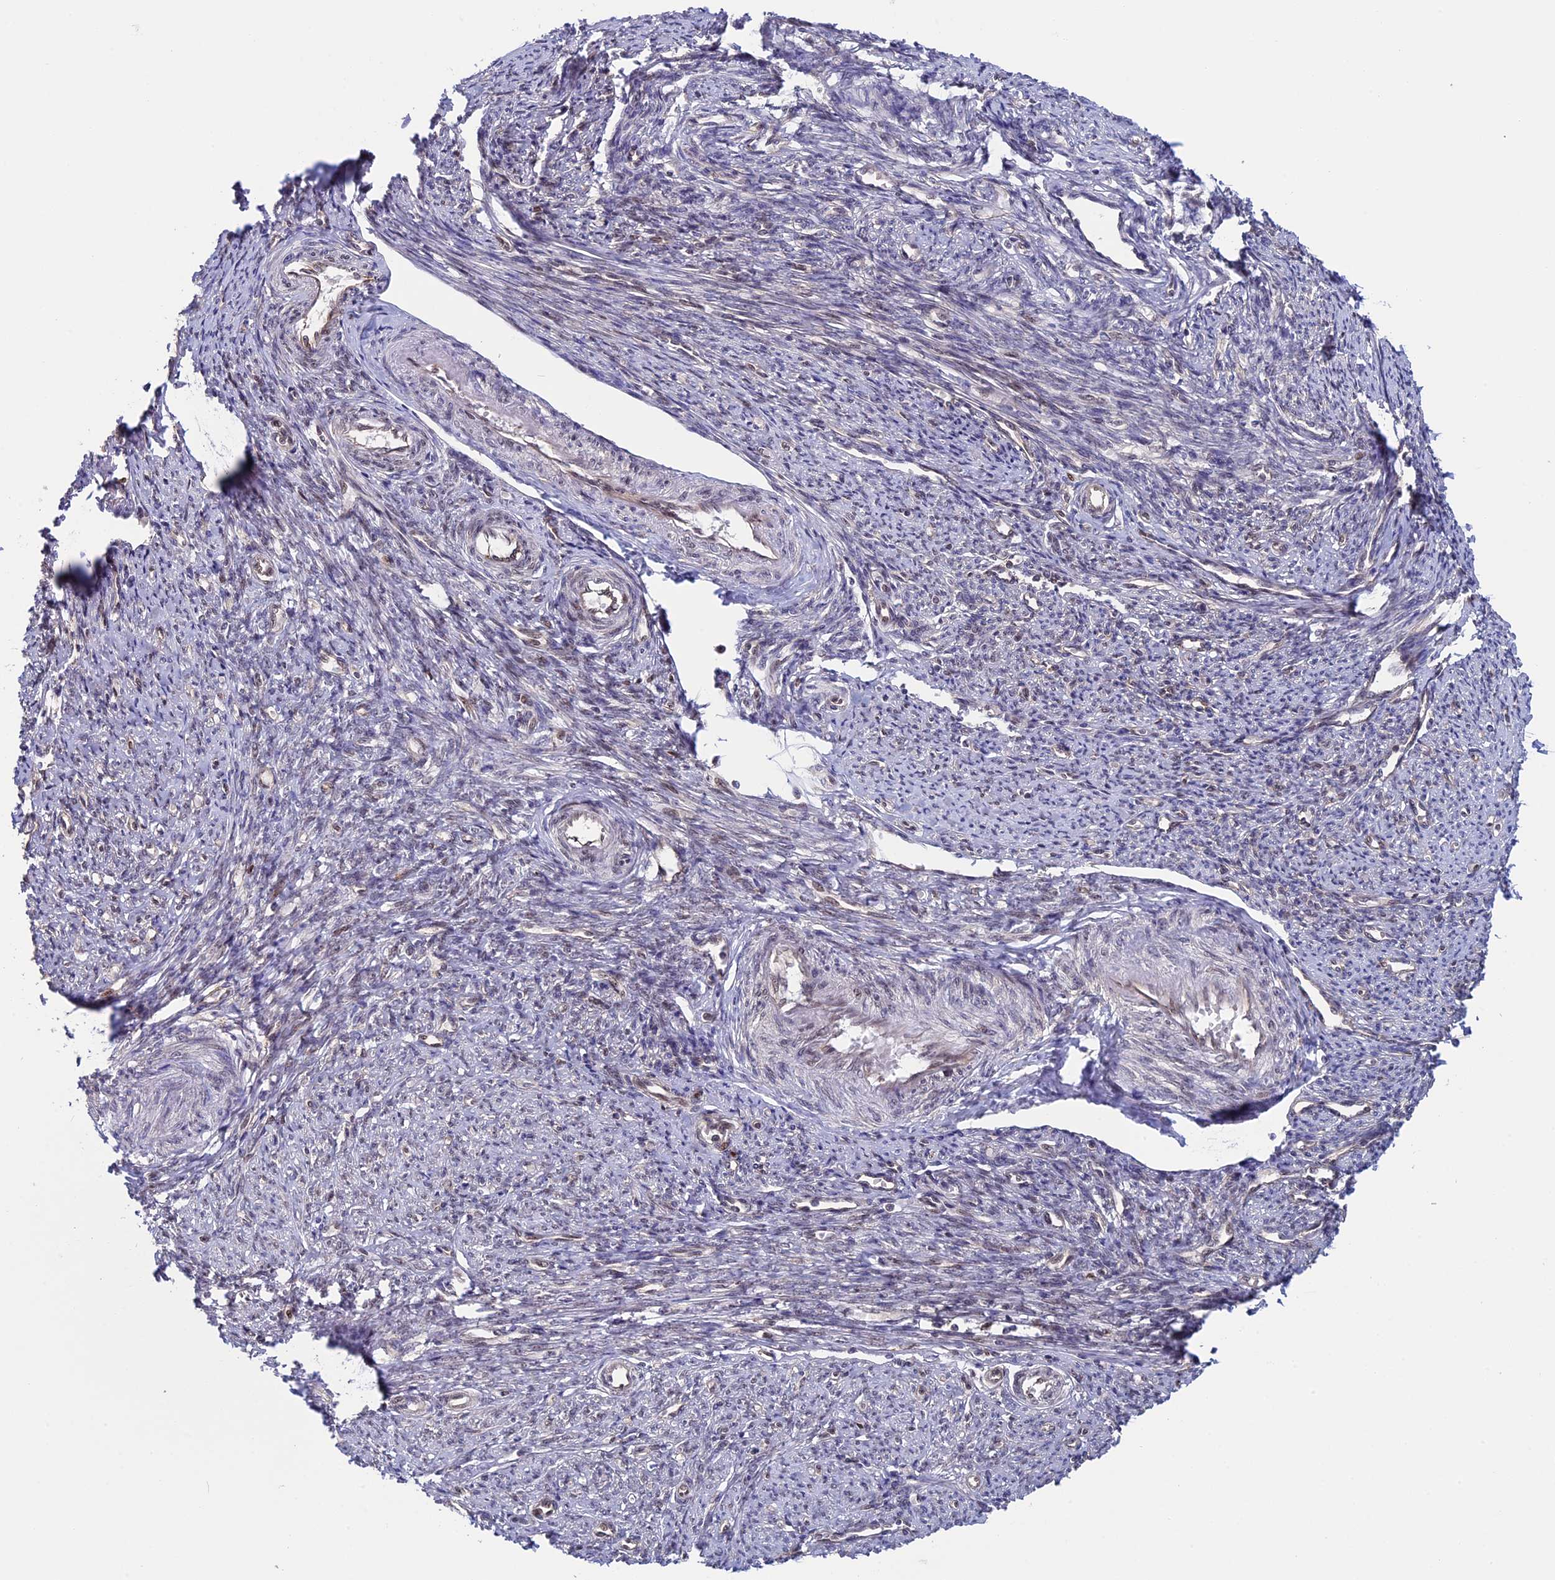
{"staining": {"intensity": "negative", "quantity": "none", "location": "none"}, "tissue": "smooth muscle", "cell_type": "Smooth muscle cells", "image_type": "normal", "snomed": [{"axis": "morphology", "description": "Normal tissue, NOS"}, {"axis": "topography", "description": "Smooth muscle"}, {"axis": "topography", "description": "Uterus"}], "caption": "Smooth muscle cells show no significant staining in benign smooth muscle. The staining was performed using DAB (3,3'-diaminobenzidine) to visualize the protein expression in brown, while the nuclei were stained in blue with hematoxylin (Magnification: 20x).", "gene": "CCDC86", "patient": {"sex": "female", "age": 59}}